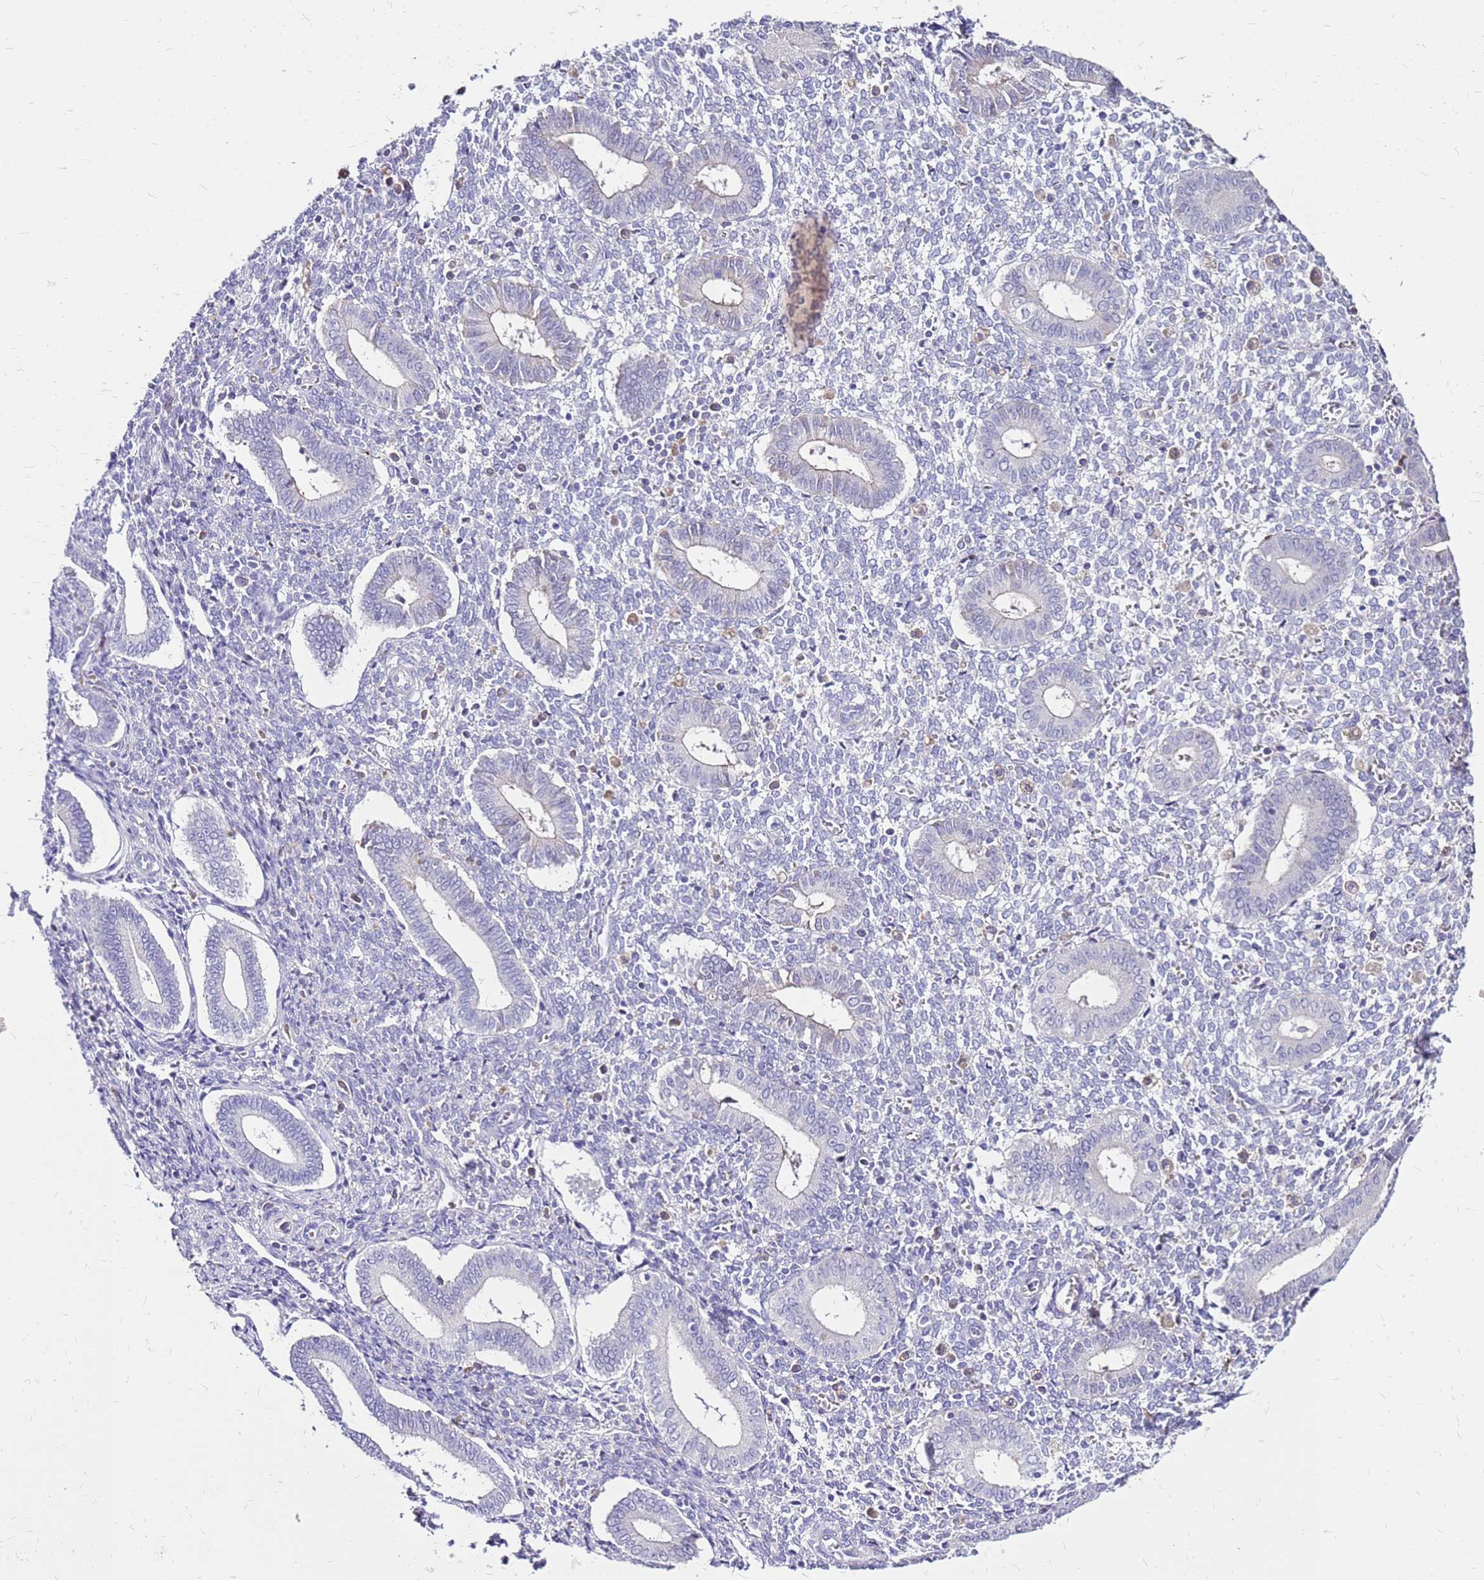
{"staining": {"intensity": "negative", "quantity": "none", "location": "none"}, "tissue": "endometrium", "cell_type": "Cells in endometrial stroma", "image_type": "normal", "snomed": [{"axis": "morphology", "description": "Normal tissue, NOS"}, {"axis": "topography", "description": "Endometrium"}], "caption": "High magnification brightfield microscopy of normal endometrium stained with DAB (3,3'-diaminobenzidine) (brown) and counterstained with hematoxylin (blue): cells in endometrial stroma show no significant positivity. Brightfield microscopy of immunohistochemistry stained with DAB (3,3'-diaminobenzidine) (brown) and hematoxylin (blue), captured at high magnification.", "gene": "DCDC2B", "patient": {"sex": "female", "age": 44}}